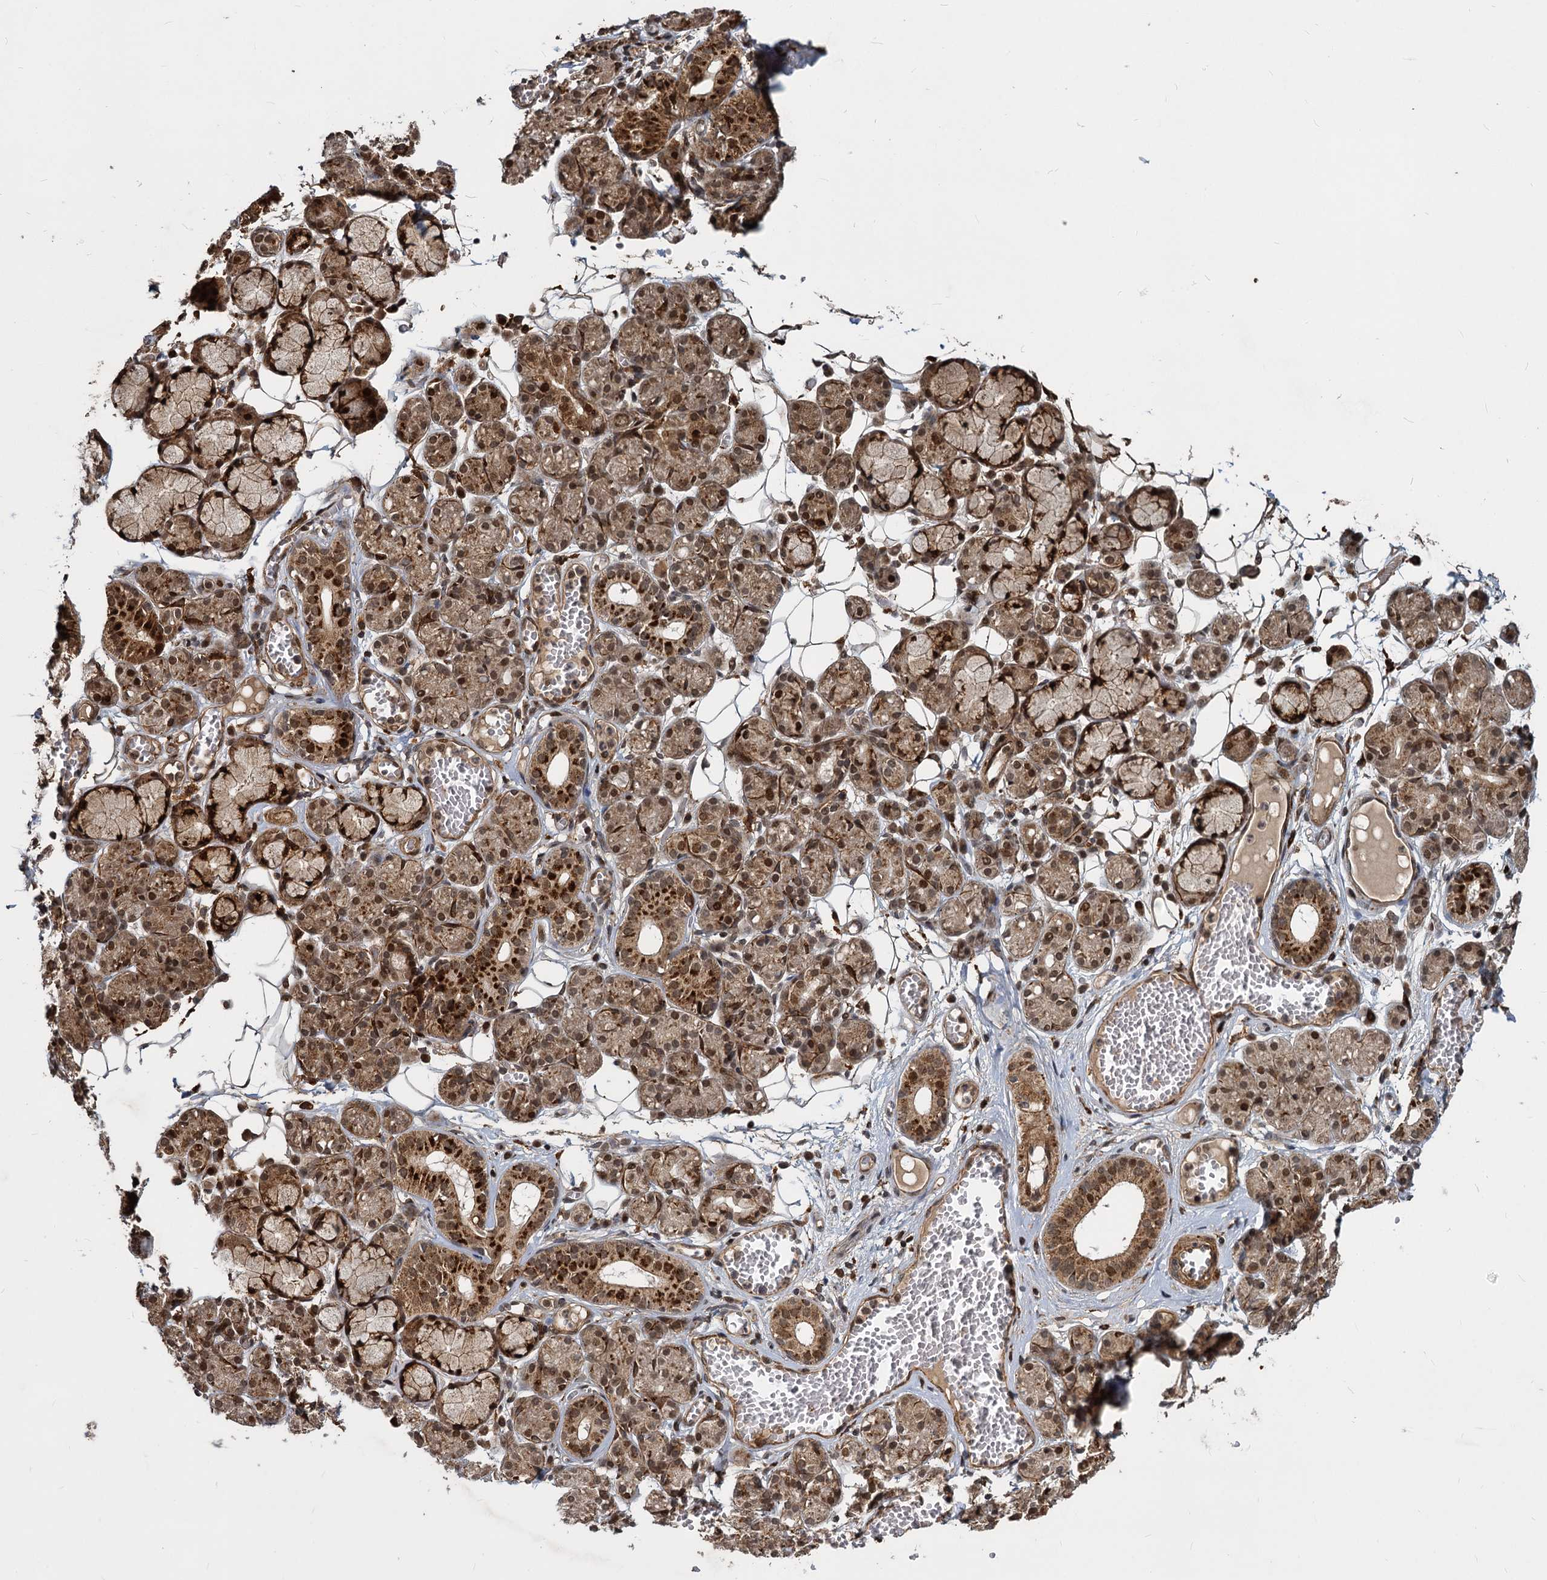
{"staining": {"intensity": "strong", "quantity": "25%-75%", "location": "cytoplasmic/membranous,nuclear"}, "tissue": "salivary gland", "cell_type": "Glandular cells", "image_type": "normal", "snomed": [{"axis": "morphology", "description": "Normal tissue, NOS"}, {"axis": "topography", "description": "Salivary gland"}], "caption": "The micrograph exhibits immunohistochemical staining of normal salivary gland. There is strong cytoplasmic/membranous,nuclear positivity is present in about 25%-75% of glandular cells. (IHC, brightfield microscopy, high magnification).", "gene": "TRIM23", "patient": {"sex": "male", "age": 63}}